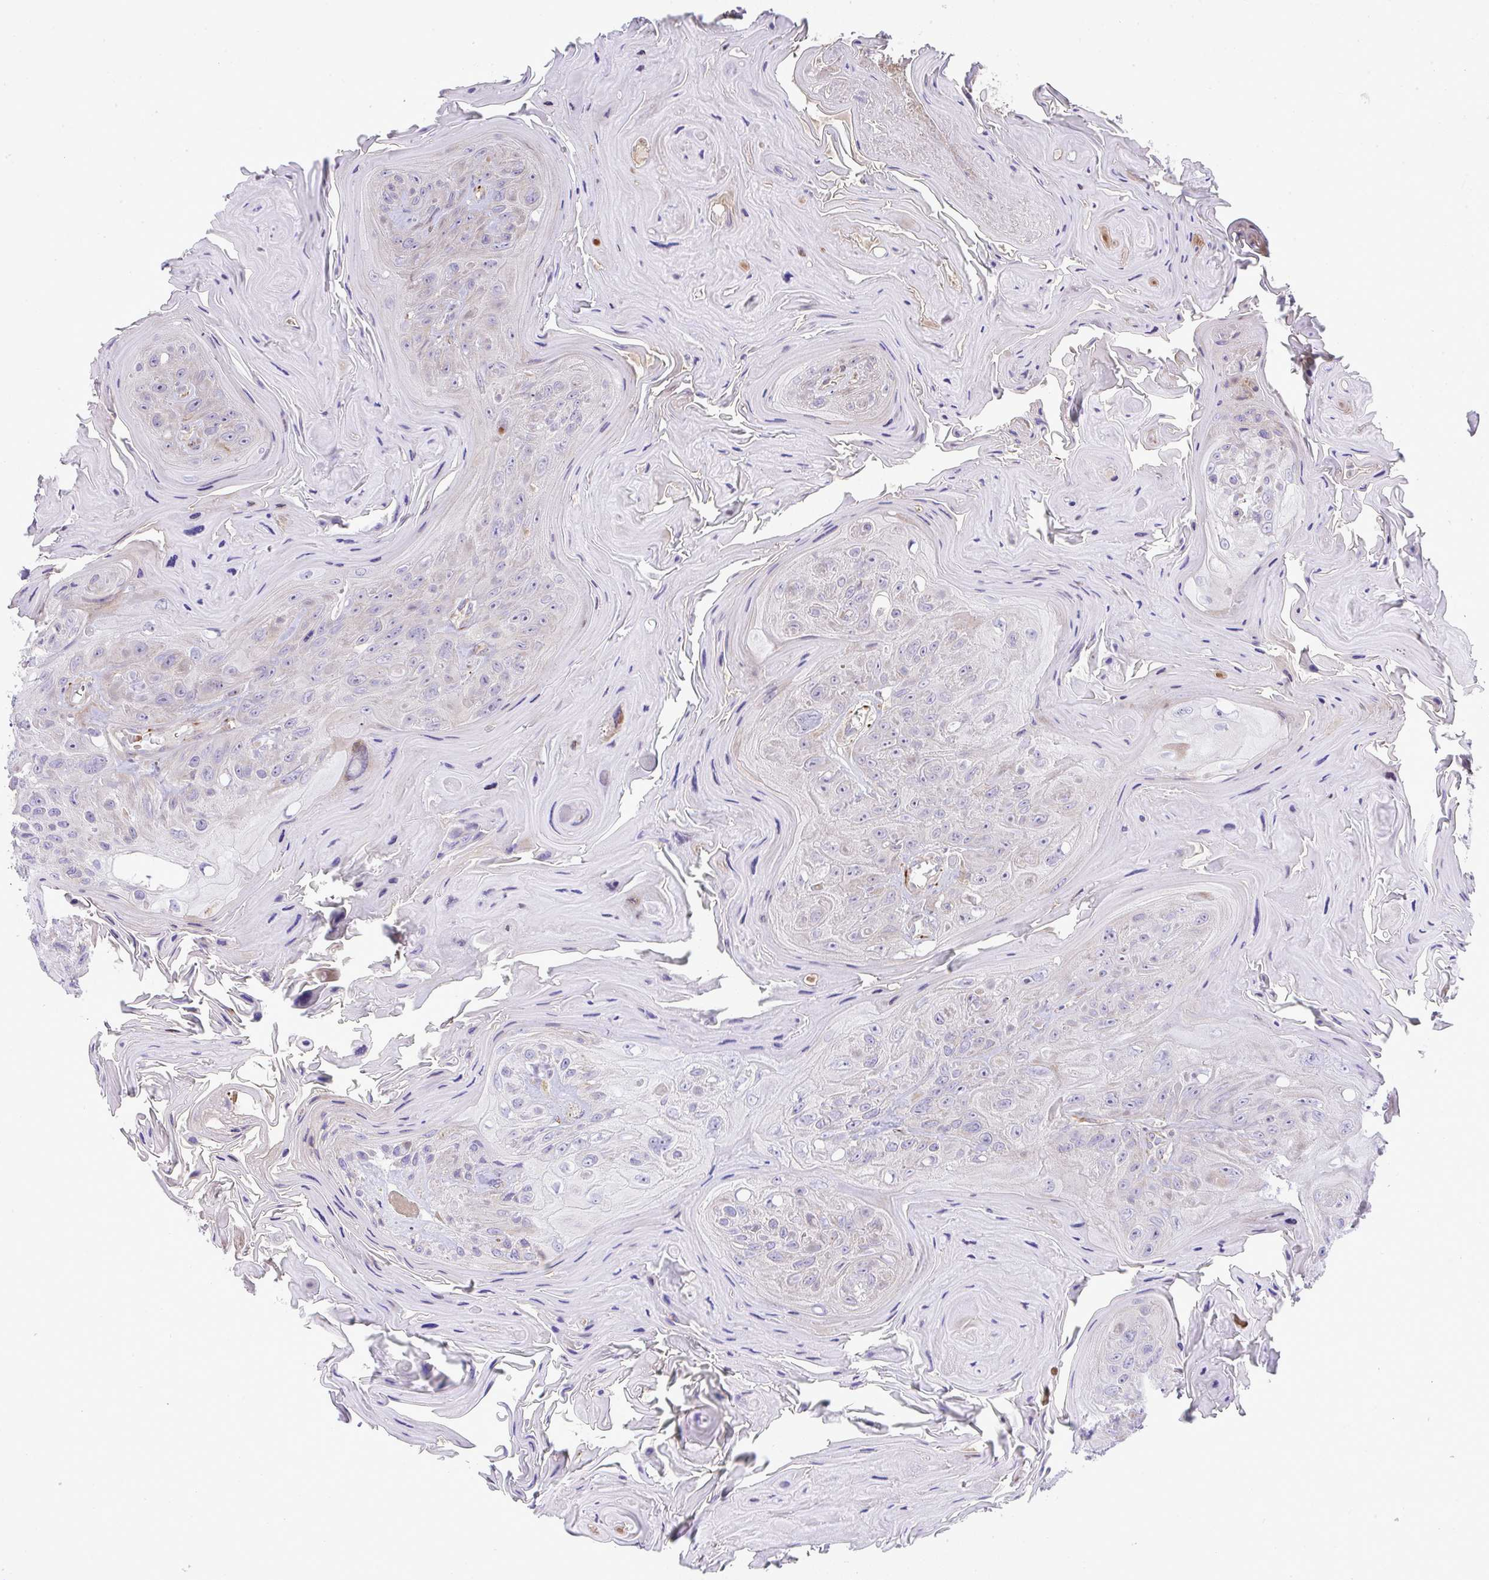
{"staining": {"intensity": "negative", "quantity": "none", "location": "none"}, "tissue": "head and neck cancer", "cell_type": "Tumor cells", "image_type": "cancer", "snomed": [{"axis": "morphology", "description": "Squamous cell carcinoma, NOS"}, {"axis": "topography", "description": "Head-Neck"}], "caption": "This histopathology image is of head and neck squamous cell carcinoma stained with IHC to label a protein in brown with the nuclei are counter-stained blue. There is no staining in tumor cells. (DAB (3,3'-diaminobenzidine) immunohistochemistry (IHC) visualized using brightfield microscopy, high magnification).", "gene": "GRID2", "patient": {"sex": "female", "age": 59}}